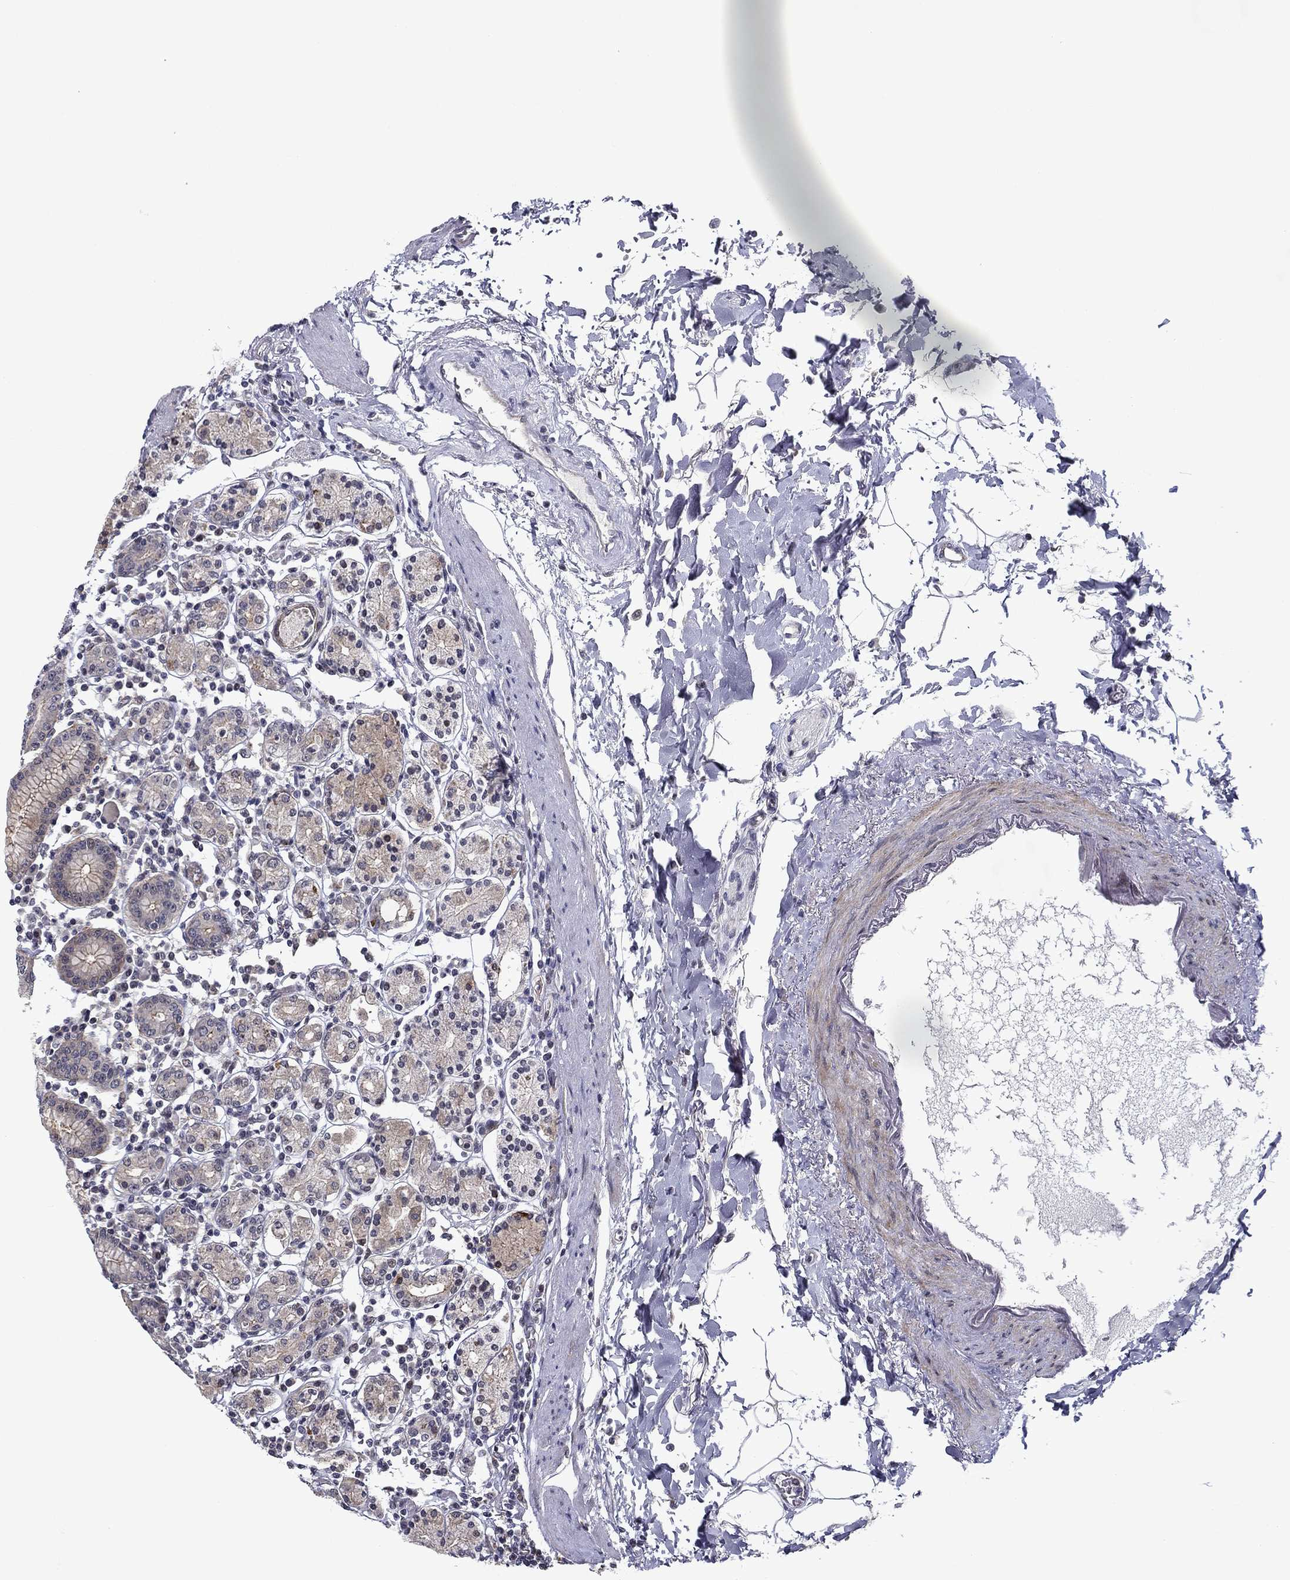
{"staining": {"intensity": "negative", "quantity": "none", "location": "none"}, "tissue": "stomach", "cell_type": "Glandular cells", "image_type": "normal", "snomed": [{"axis": "morphology", "description": "Normal tissue, NOS"}, {"axis": "topography", "description": "Stomach, upper"}, {"axis": "topography", "description": "Stomach"}], "caption": "Immunohistochemistry (IHC) image of unremarkable human stomach stained for a protein (brown), which shows no positivity in glandular cells.", "gene": "B3GAT1", "patient": {"sex": "male", "age": 62}}